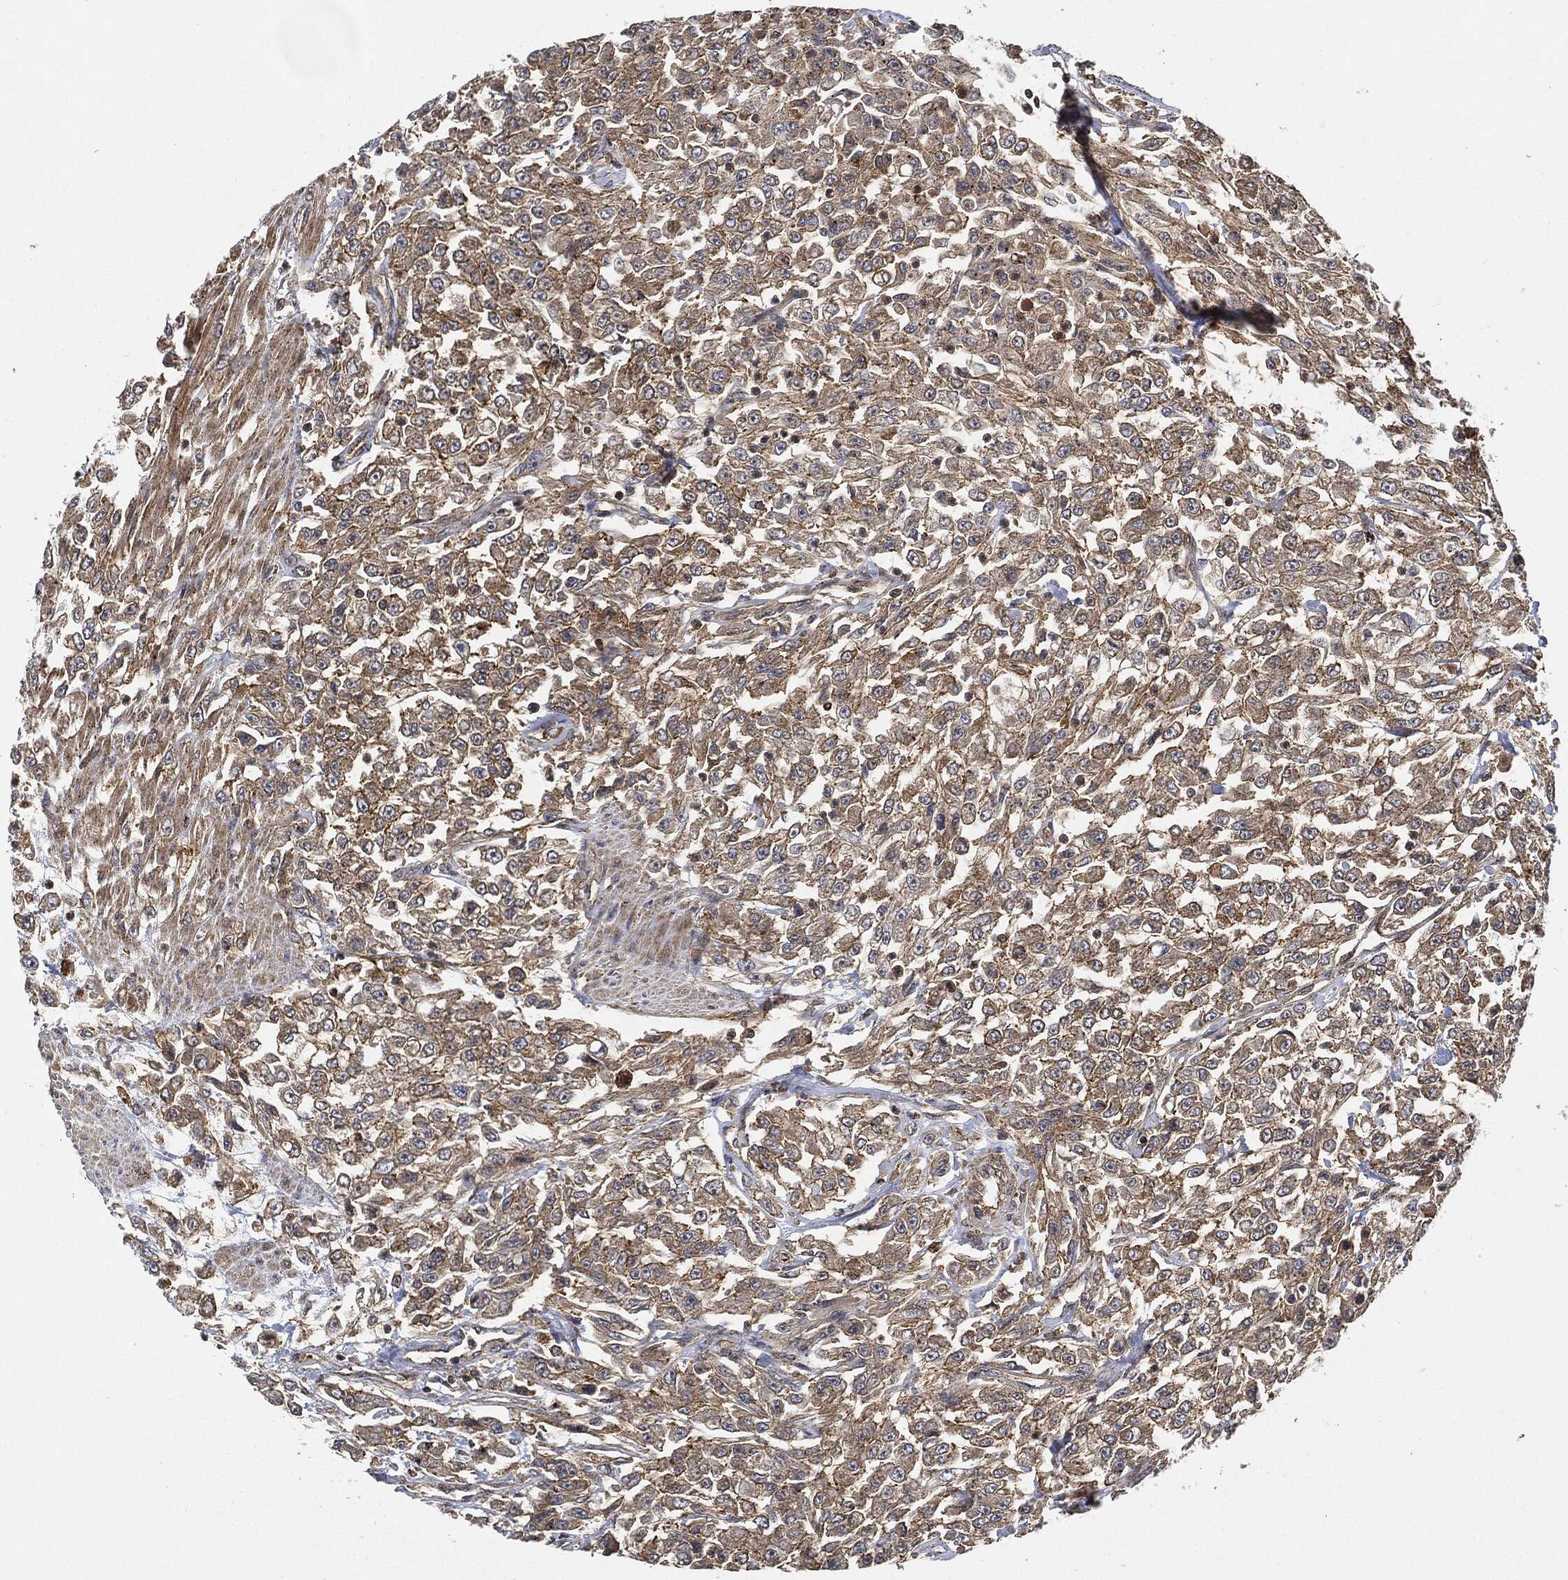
{"staining": {"intensity": "moderate", "quantity": "25%-75%", "location": "cytoplasmic/membranous"}, "tissue": "urothelial cancer", "cell_type": "Tumor cells", "image_type": "cancer", "snomed": [{"axis": "morphology", "description": "Urothelial carcinoma, High grade"}, {"axis": "topography", "description": "Urinary bladder"}], "caption": "Approximately 25%-75% of tumor cells in high-grade urothelial carcinoma demonstrate moderate cytoplasmic/membranous protein expression as visualized by brown immunohistochemical staining.", "gene": "MAP3K3", "patient": {"sex": "male", "age": 46}}